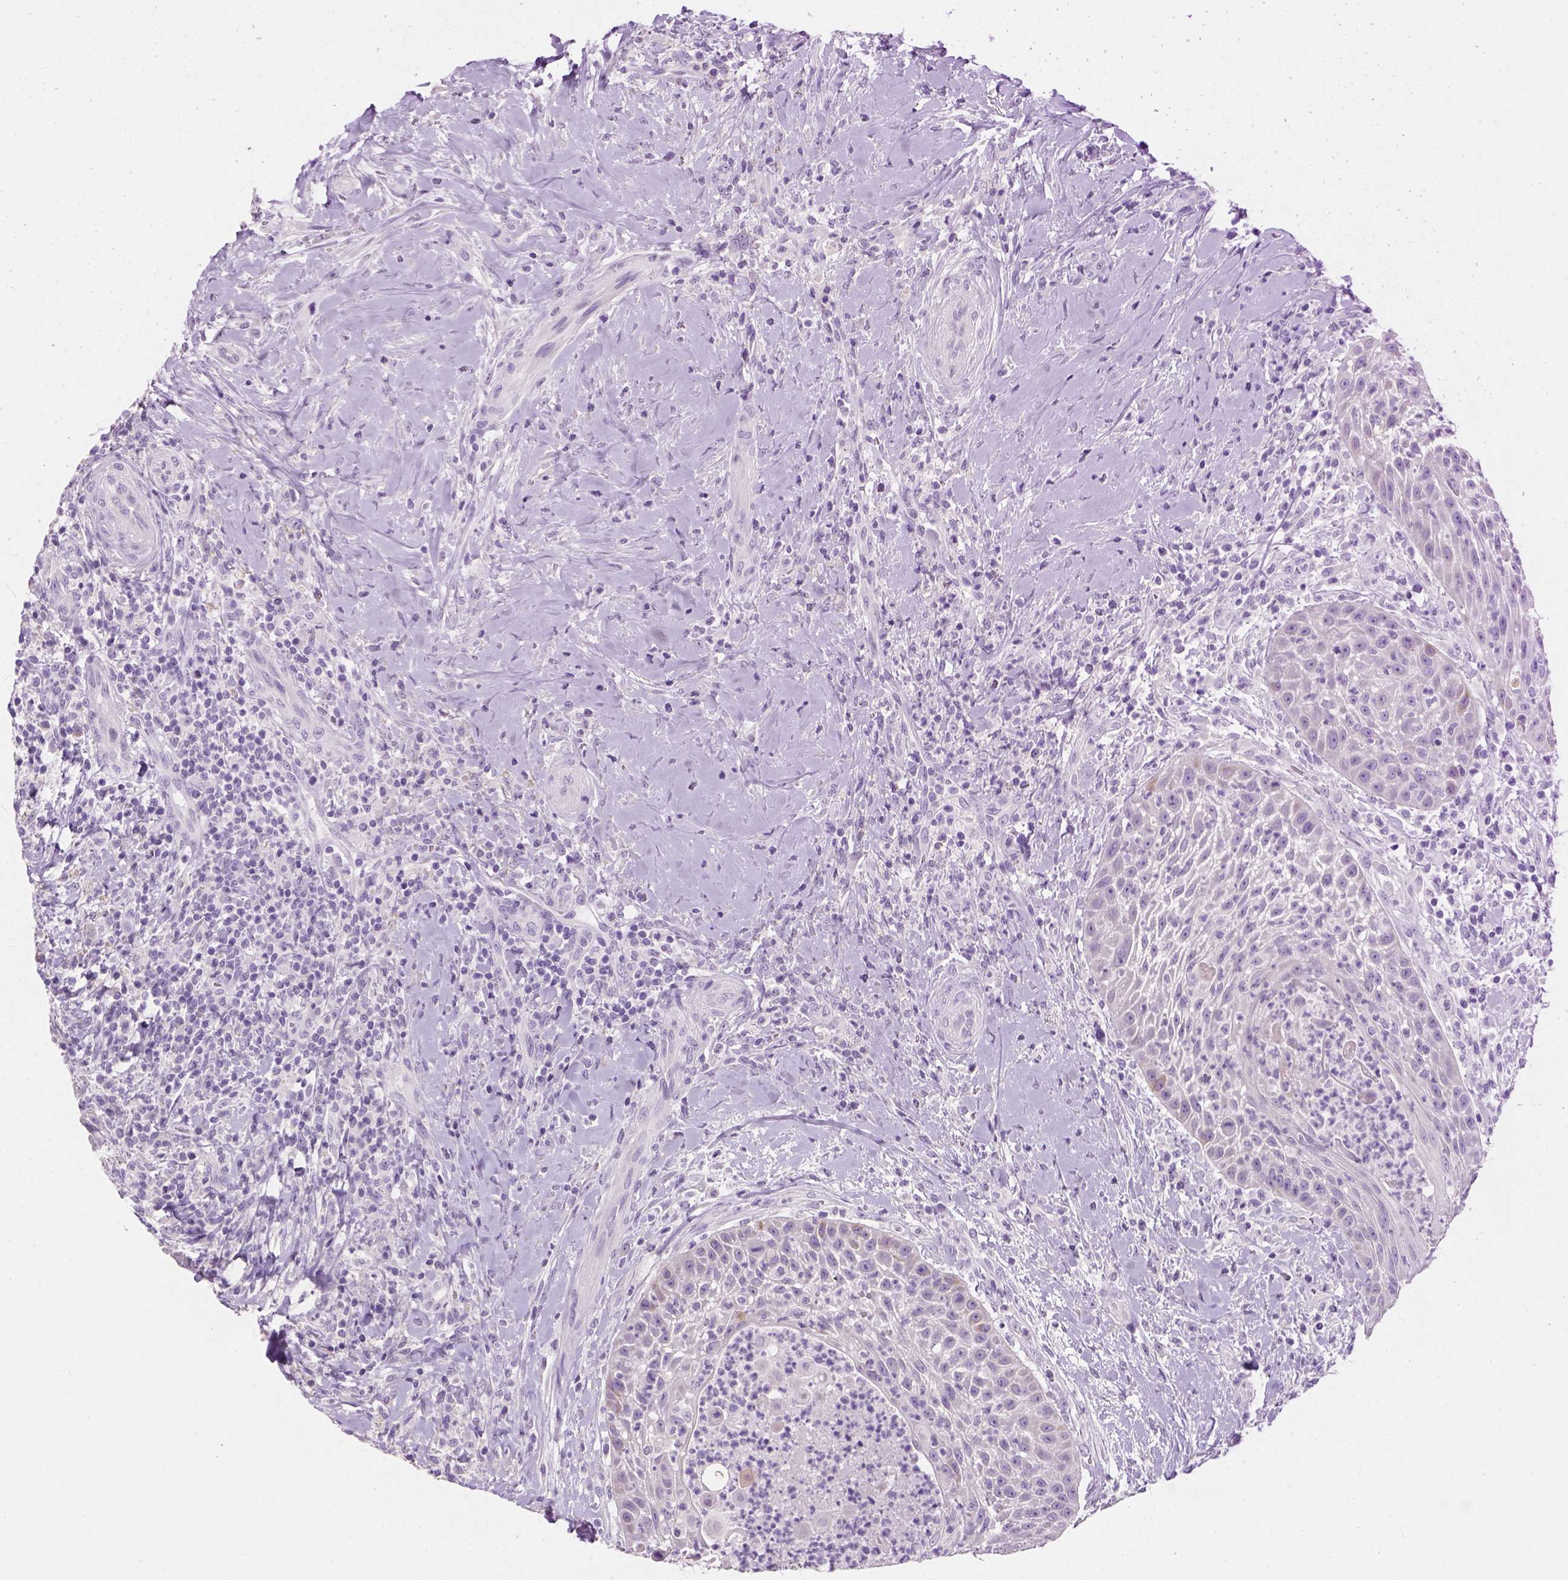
{"staining": {"intensity": "negative", "quantity": "none", "location": "none"}, "tissue": "head and neck cancer", "cell_type": "Tumor cells", "image_type": "cancer", "snomed": [{"axis": "morphology", "description": "Squamous cell carcinoma, NOS"}, {"axis": "topography", "description": "Head-Neck"}], "caption": "This is an immunohistochemistry (IHC) micrograph of human squamous cell carcinoma (head and neck). There is no expression in tumor cells.", "gene": "CYP24A1", "patient": {"sex": "male", "age": 69}}